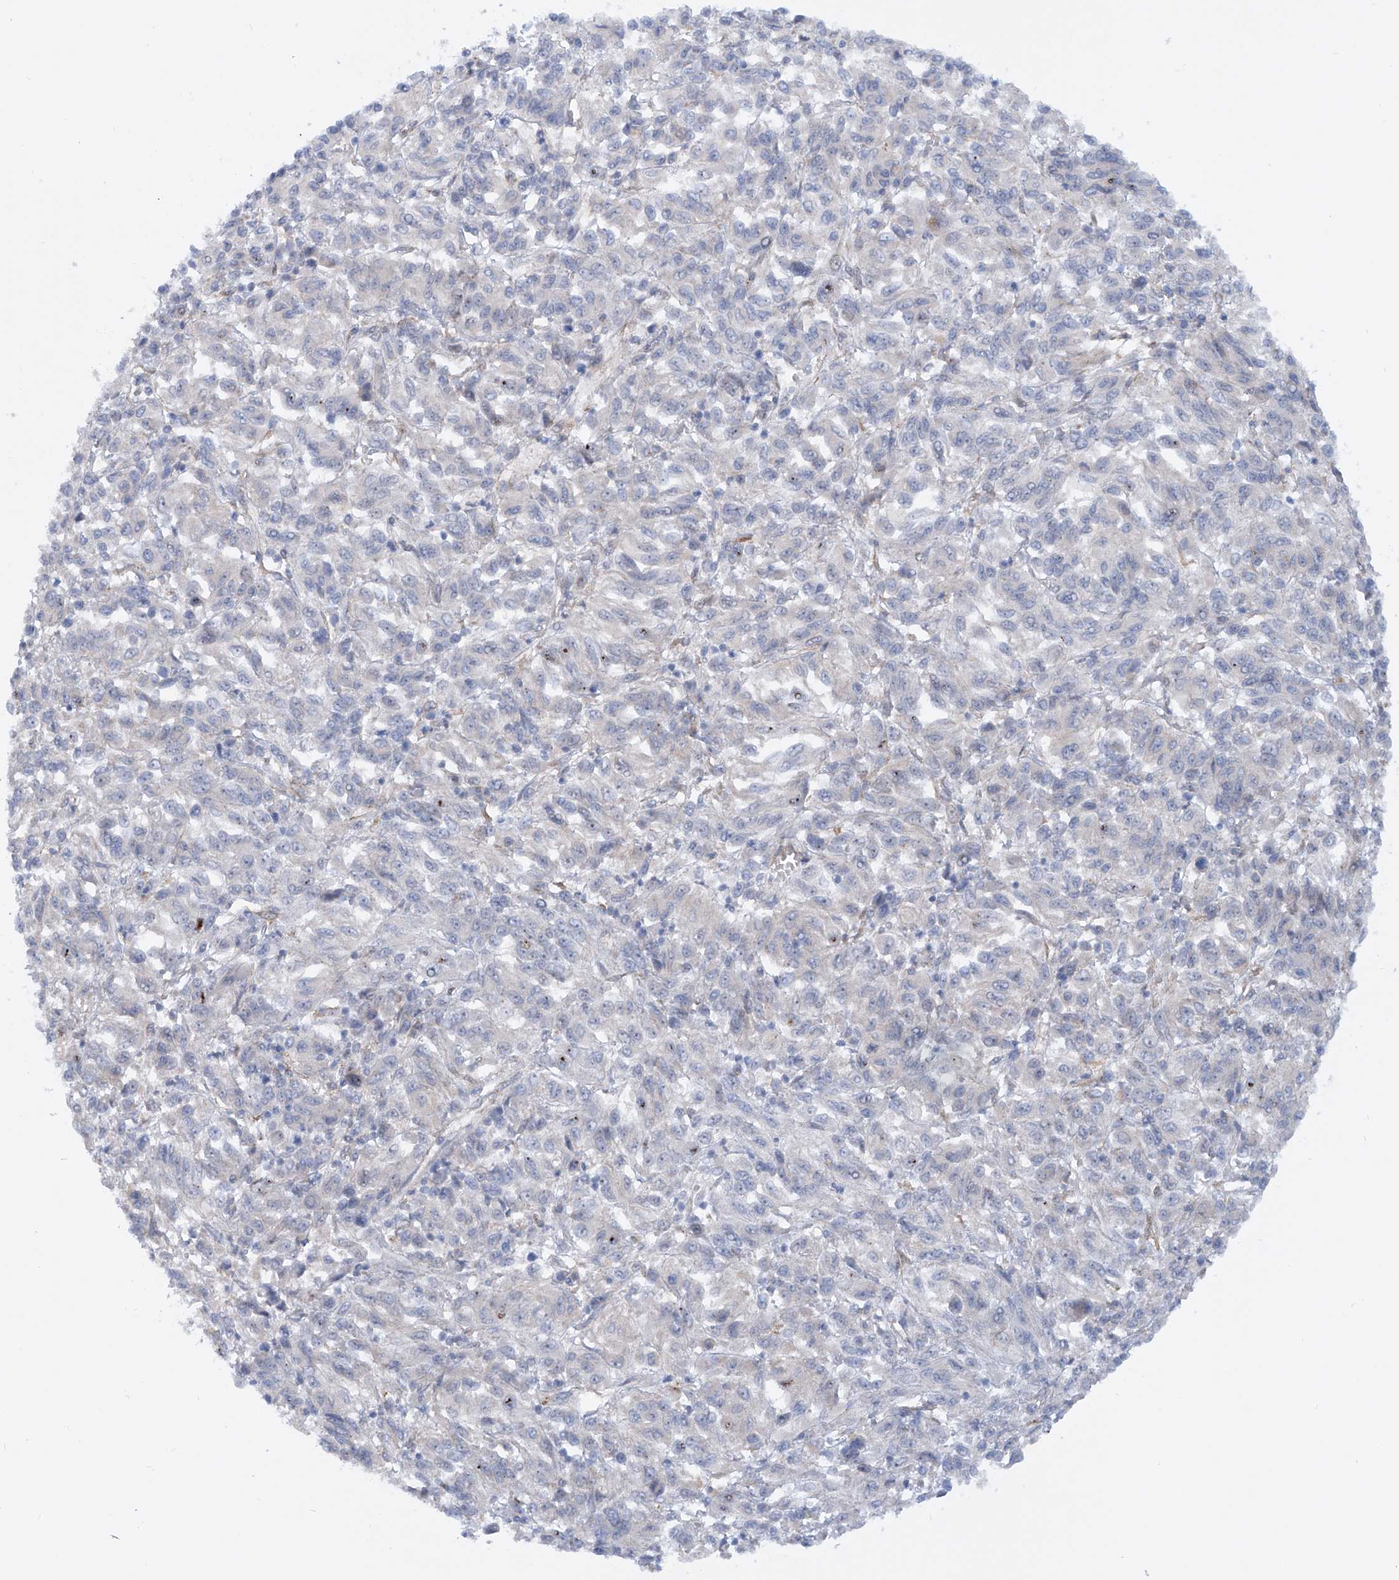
{"staining": {"intensity": "negative", "quantity": "none", "location": "none"}, "tissue": "melanoma", "cell_type": "Tumor cells", "image_type": "cancer", "snomed": [{"axis": "morphology", "description": "Malignant melanoma, Metastatic site"}, {"axis": "topography", "description": "Lung"}], "caption": "Tumor cells are negative for brown protein staining in melanoma. (DAB IHC, high magnification).", "gene": "ZNF490", "patient": {"sex": "male", "age": 64}}